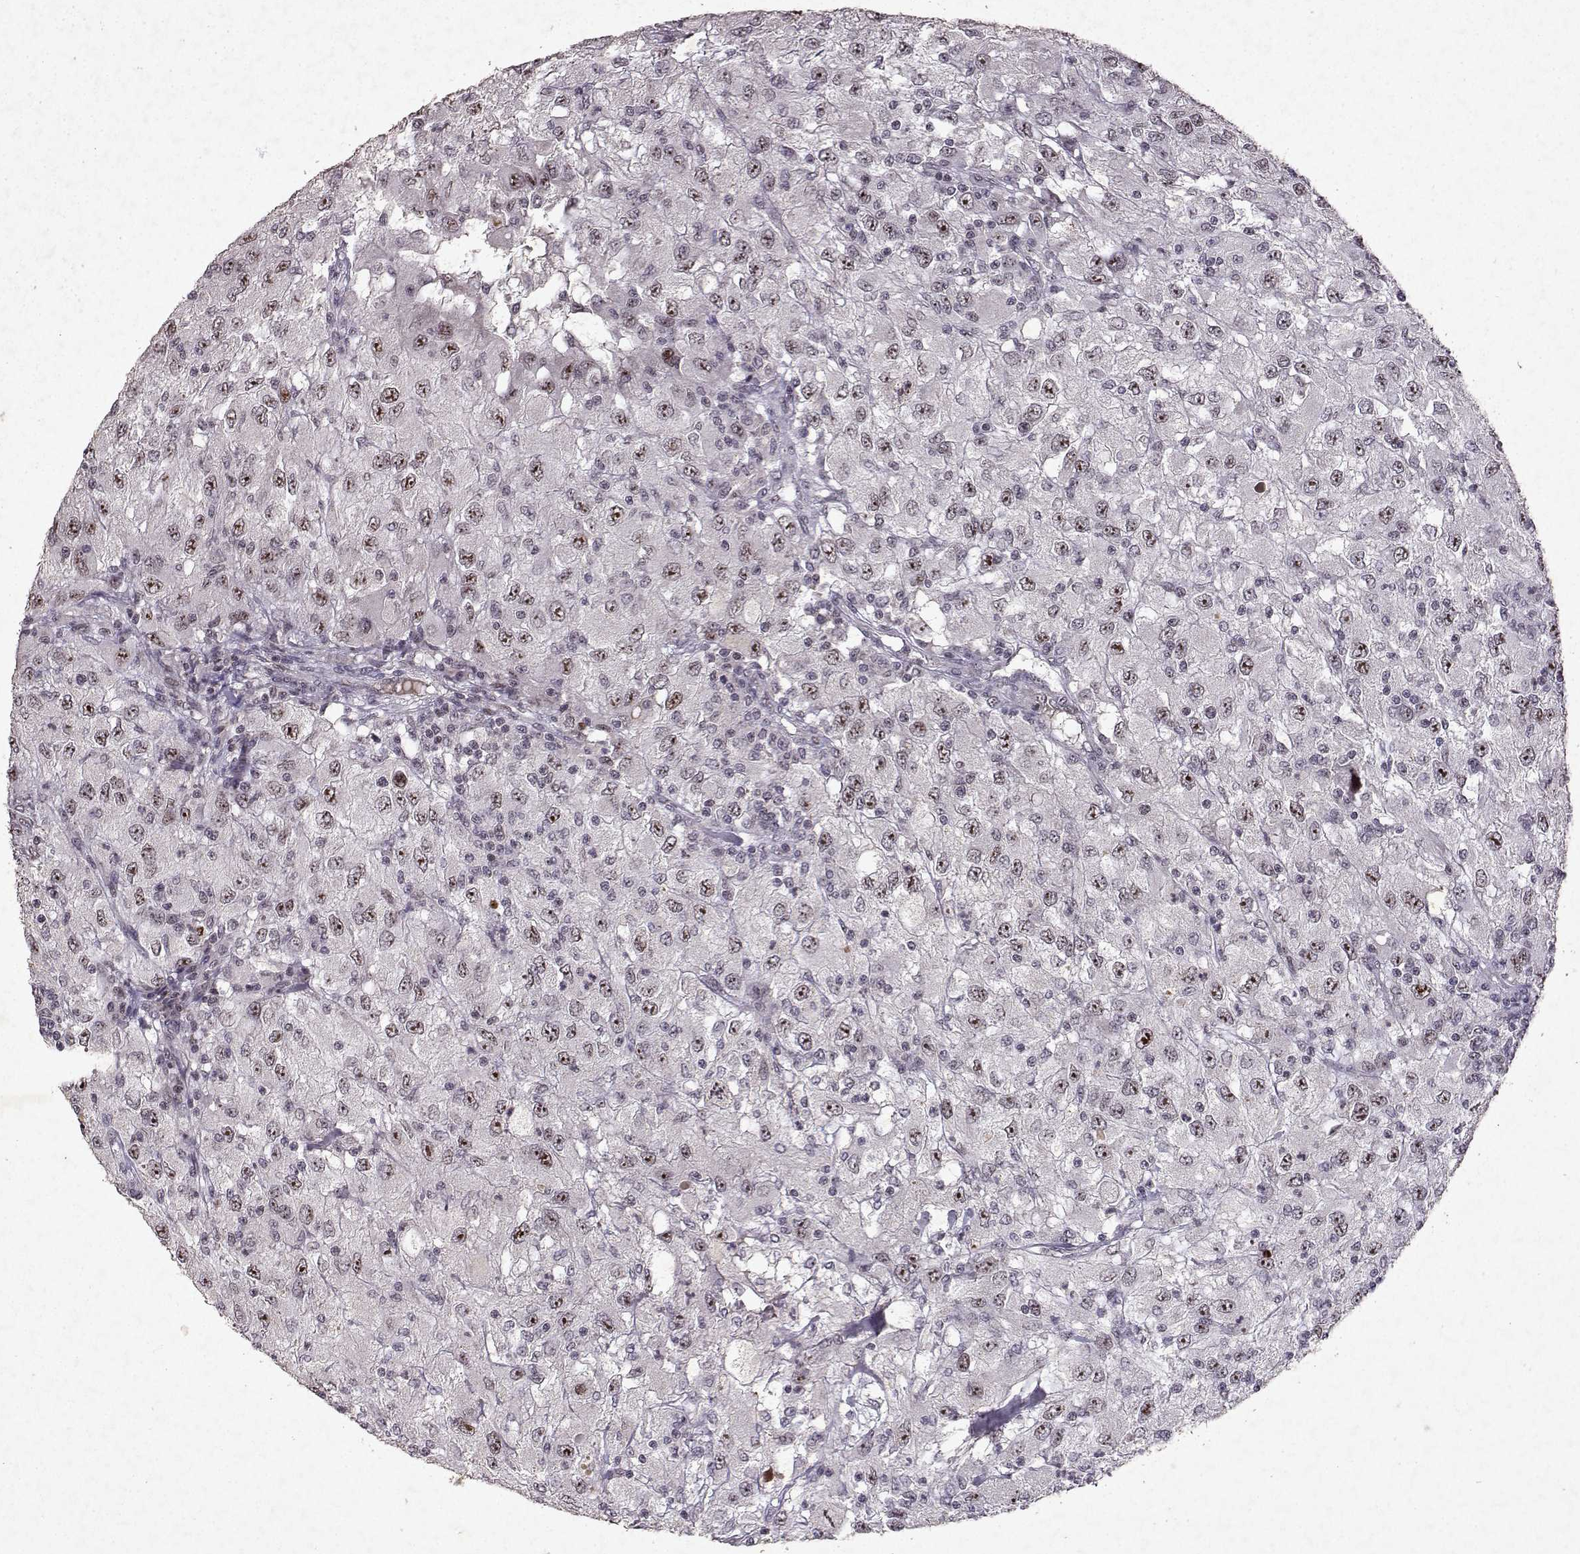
{"staining": {"intensity": "moderate", "quantity": "25%-75%", "location": "nuclear"}, "tissue": "renal cancer", "cell_type": "Tumor cells", "image_type": "cancer", "snomed": [{"axis": "morphology", "description": "Adenocarcinoma, NOS"}, {"axis": "topography", "description": "Kidney"}], "caption": "Immunohistochemistry (IHC) (DAB) staining of human renal adenocarcinoma demonstrates moderate nuclear protein positivity in about 25%-75% of tumor cells.", "gene": "DDX56", "patient": {"sex": "female", "age": 67}}